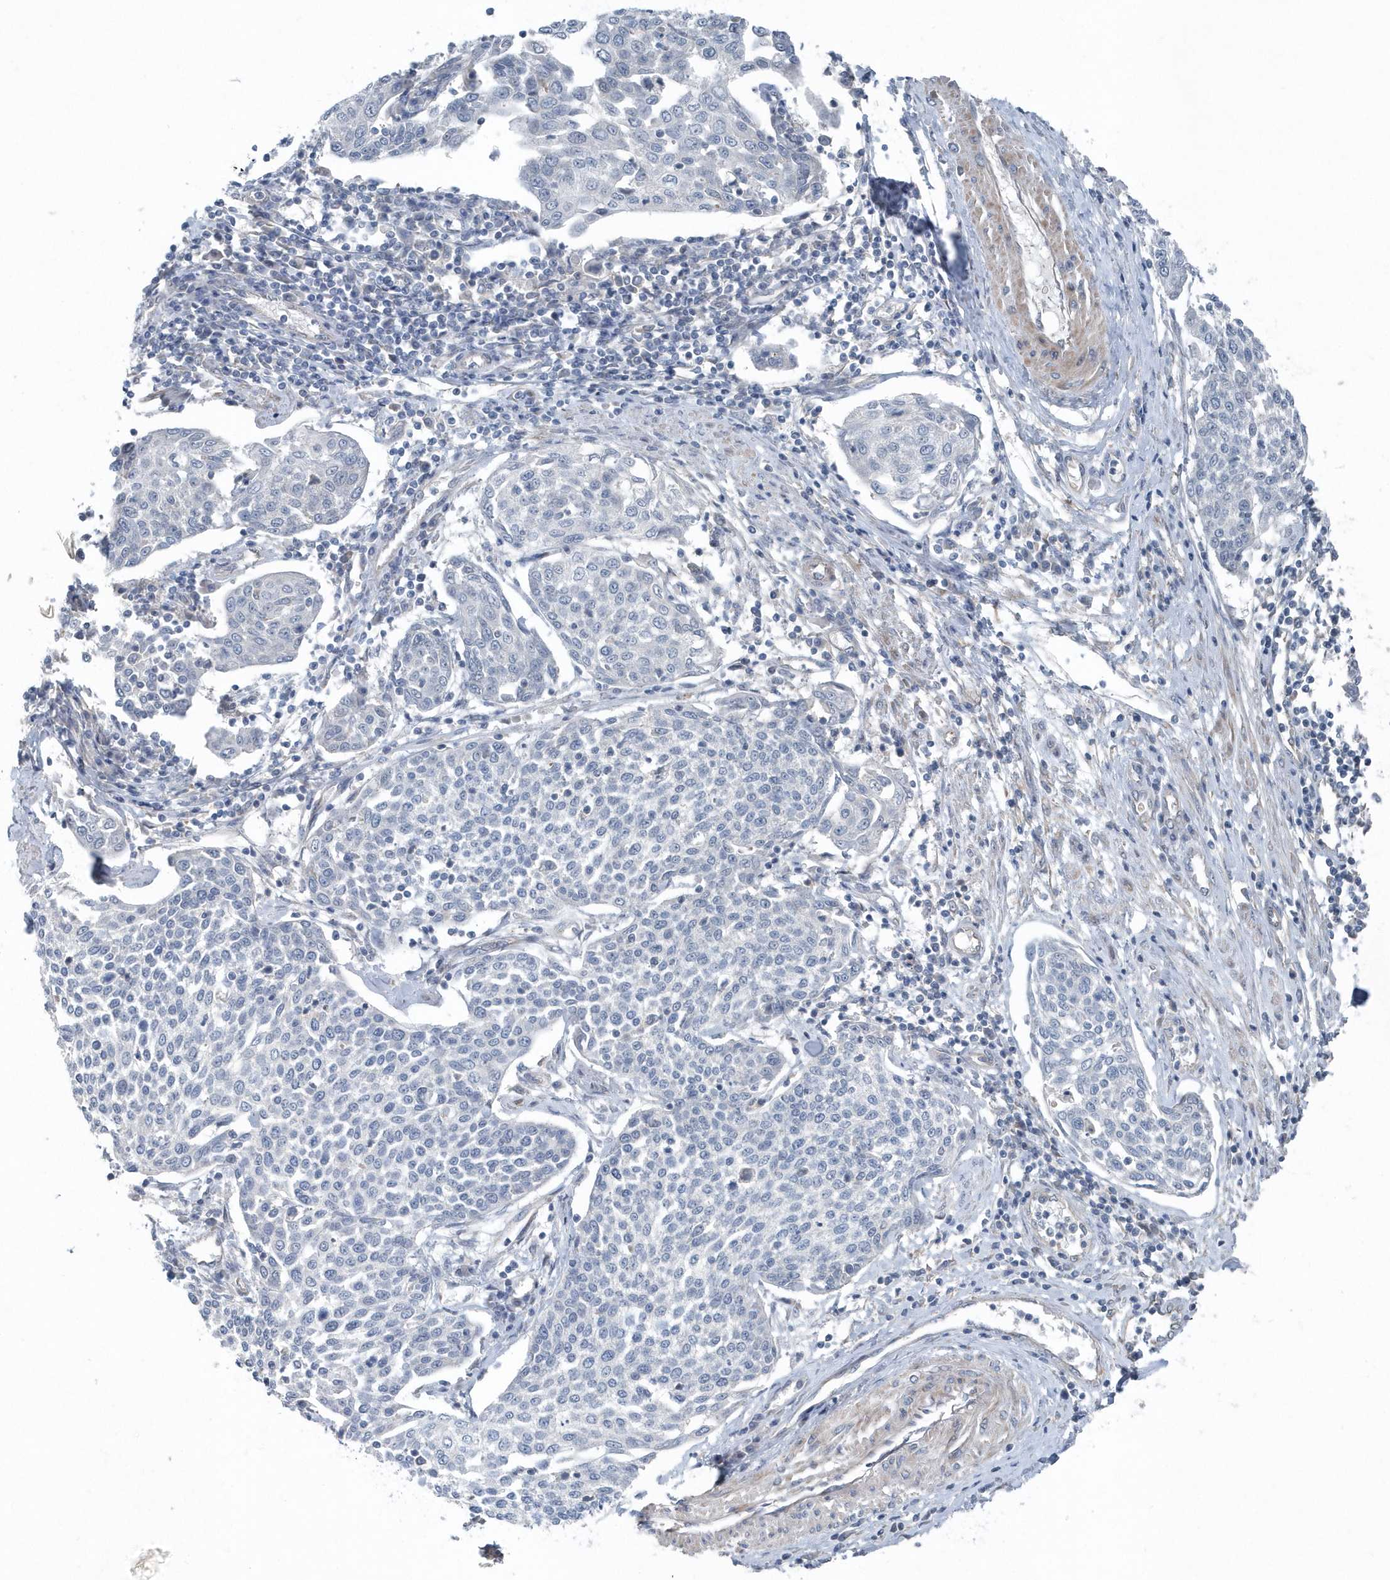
{"staining": {"intensity": "negative", "quantity": "none", "location": "none"}, "tissue": "cervical cancer", "cell_type": "Tumor cells", "image_type": "cancer", "snomed": [{"axis": "morphology", "description": "Squamous cell carcinoma, NOS"}, {"axis": "topography", "description": "Cervix"}], "caption": "Tumor cells show no significant protein staining in squamous cell carcinoma (cervical). (Brightfield microscopy of DAB (3,3'-diaminobenzidine) IHC at high magnification).", "gene": "MCC", "patient": {"sex": "female", "age": 34}}